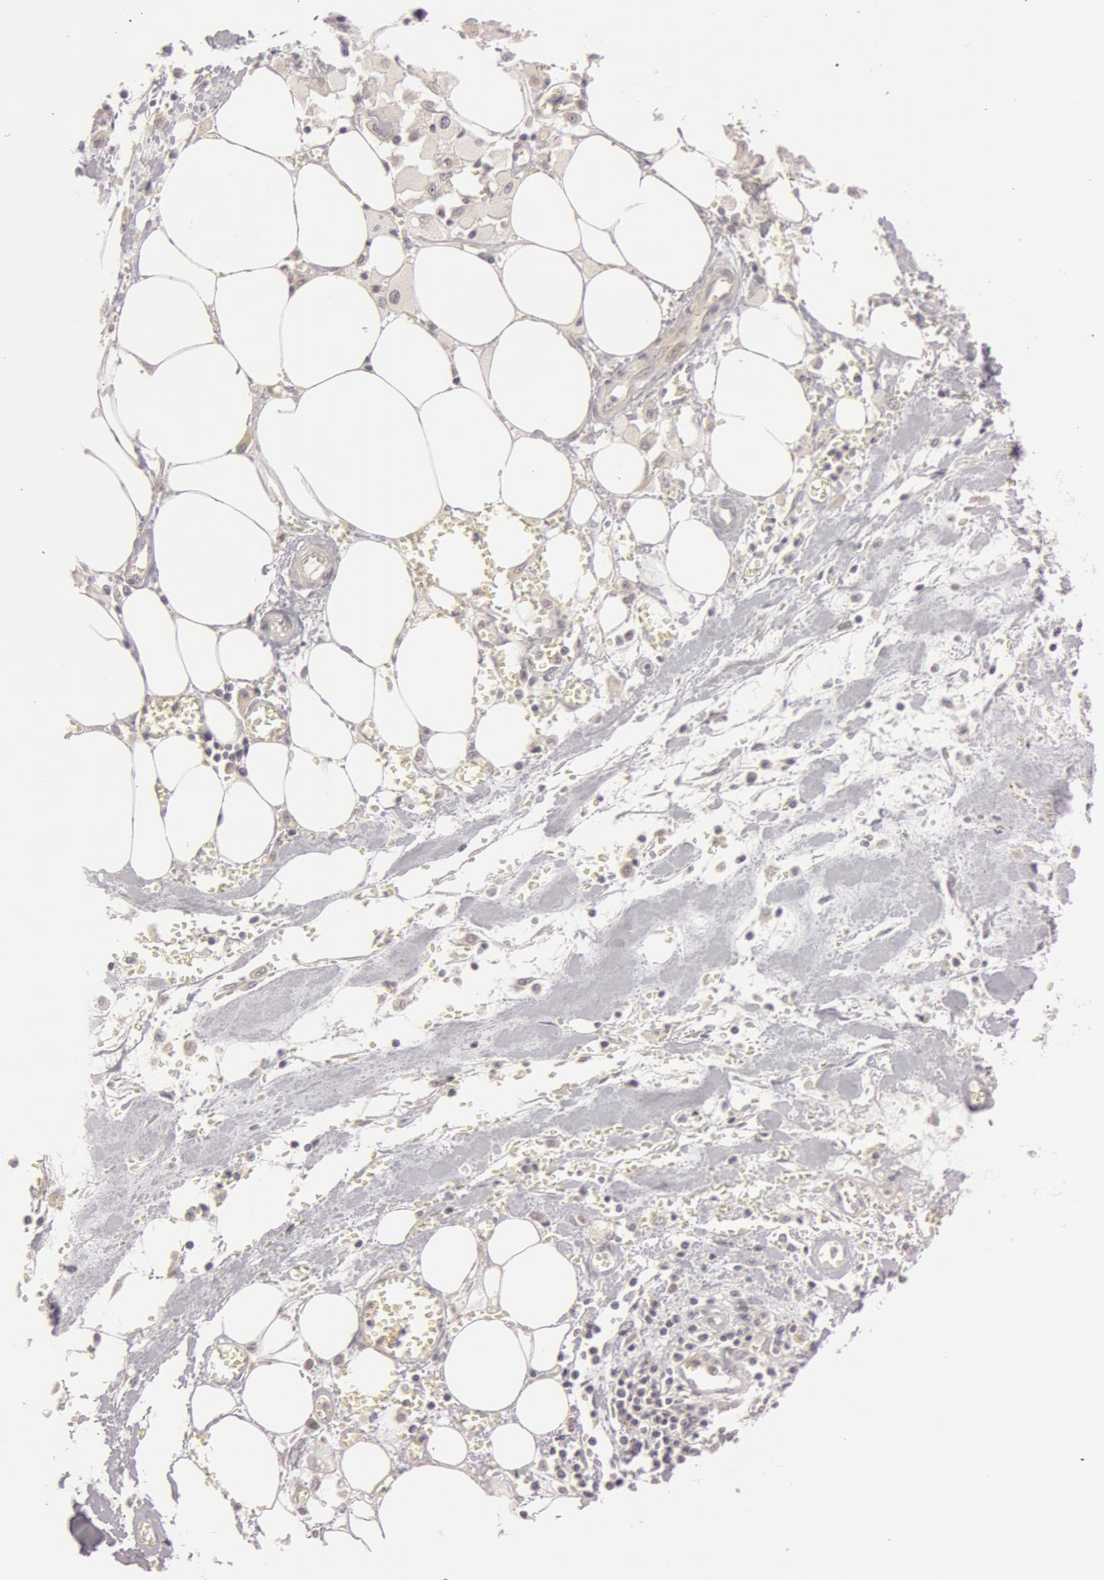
{"staining": {"intensity": "negative", "quantity": "none", "location": "none"}, "tissue": "pancreatic cancer", "cell_type": "Tumor cells", "image_type": "cancer", "snomed": [{"axis": "morphology", "description": "Adenocarcinoma, NOS"}, {"axis": "topography", "description": "Pancreas"}], "caption": "The micrograph displays no significant expression in tumor cells of pancreatic adenocarcinoma.", "gene": "RALGAPA1", "patient": {"sex": "female", "age": 70}}